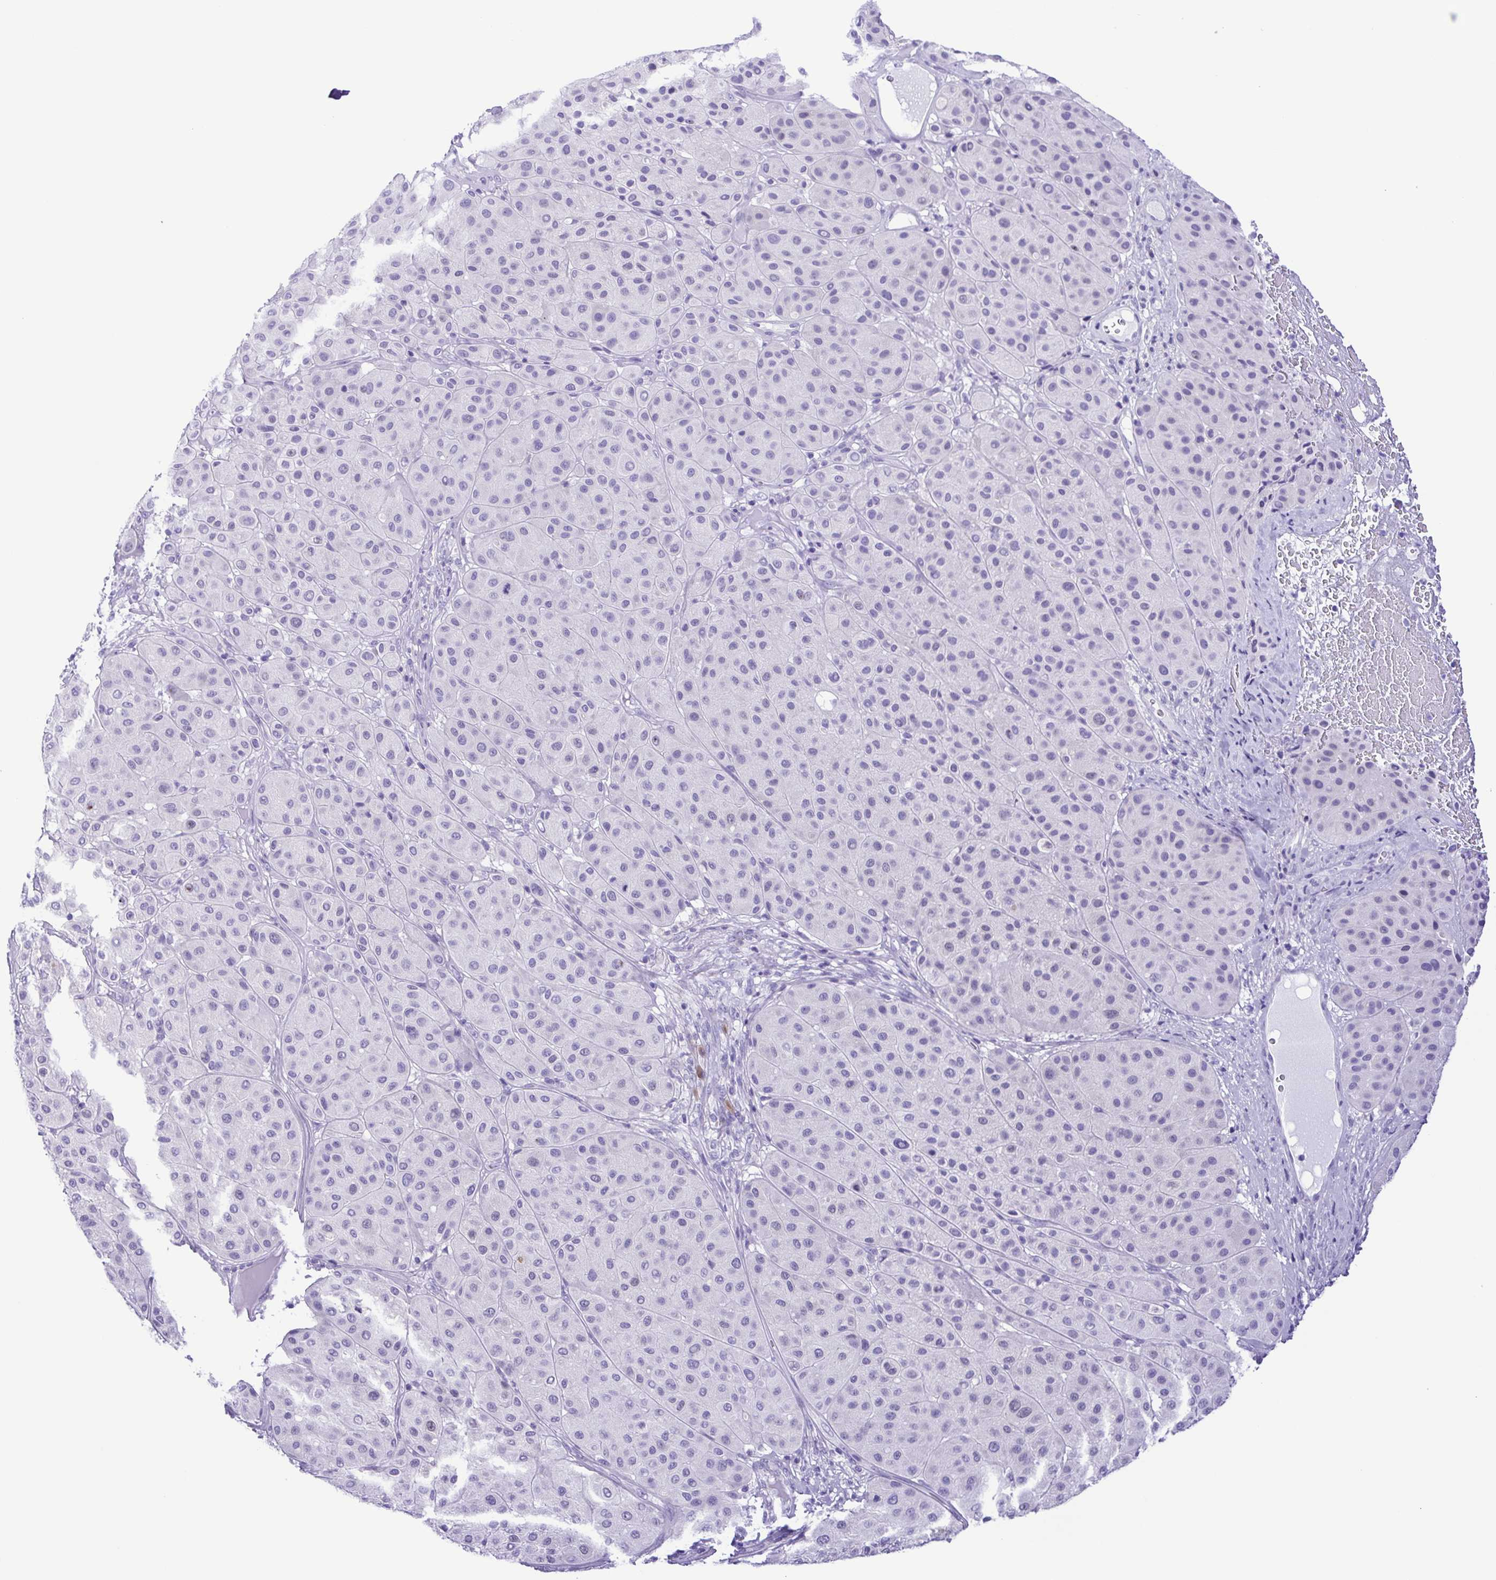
{"staining": {"intensity": "negative", "quantity": "none", "location": "none"}, "tissue": "melanoma", "cell_type": "Tumor cells", "image_type": "cancer", "snomed": [{"axis": "morphology", "description": "Malignant melanoma, Metastatic site"}, {"axis": "topography", "description": "Smooth muscle"}], "caption": "Immunohistochemistry of human melanoma exhibits no staining in tumor cells.", "gene": "PAK3", "patient": {"sex": "male", "age": 41}}